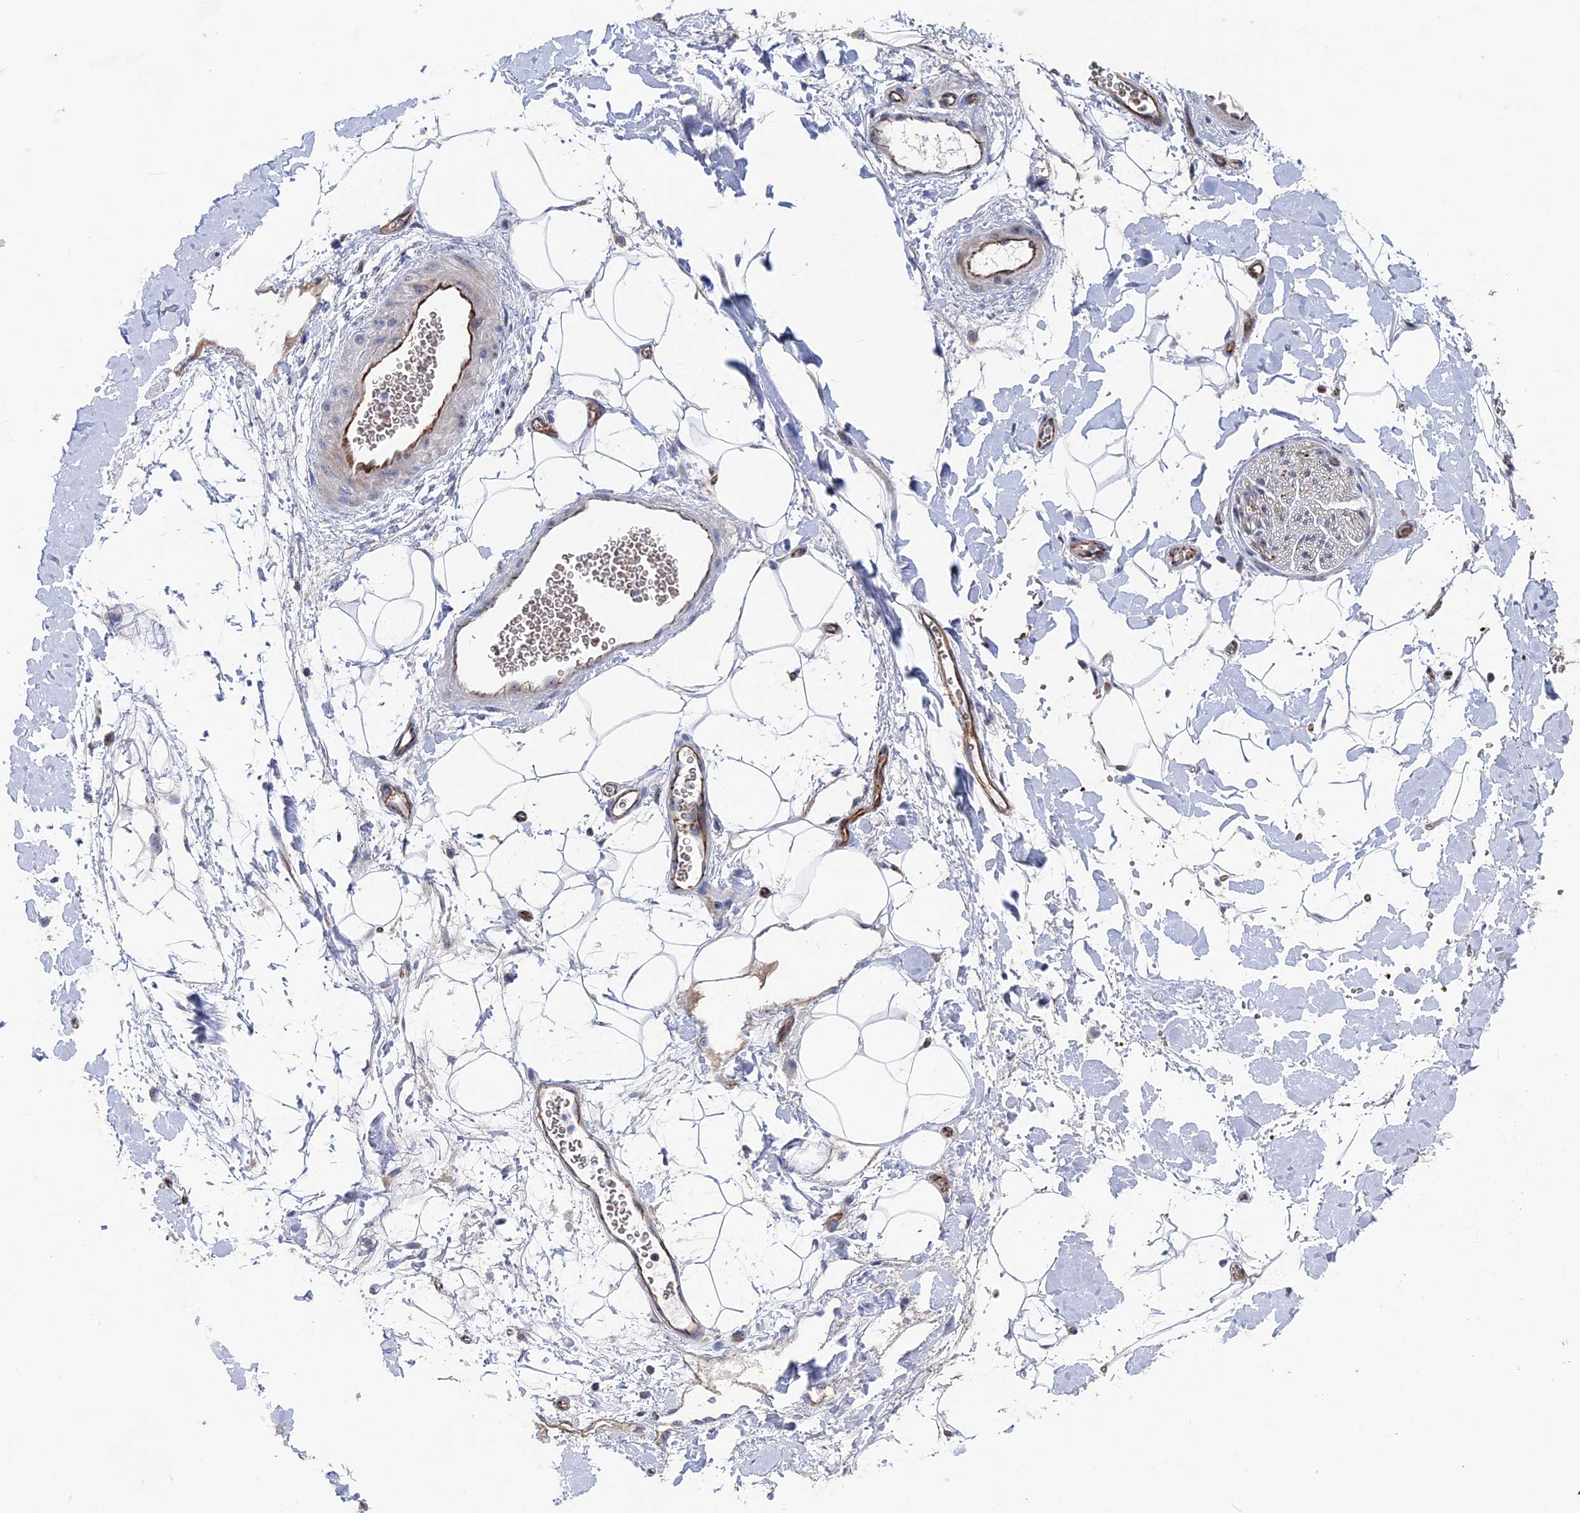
{"staining": {"intensity": "moderate", "quantity": ">75%", "location": "cytoplasmic/membranous,nuclear"}, "tissue": "adipose tissue", "cell_type": "Adipocytes", "image_type": "normal", "snomed": [{"axis": "morphology", "description": "Normal tissue, NOS"}, {"axis": "morphology", "description": "Adenocarcinoma, NOS"}, {"axis": "topography", "description": "Pancreas"}, {"axis": "topography", "description": "Peripheral nerve tissue"}], "caption": "The immunohistochemical stain labels moderate cytoplasmic/membranous,nuclear expression in adipocytes of unremarkable adipose tissue. (DAB (3,3'-diaminobenzidine) = brown stain, brightfield microscopy at high magnification).", "gene": "EXOSC9", "patient": {"sex": "male", "age": 59}}